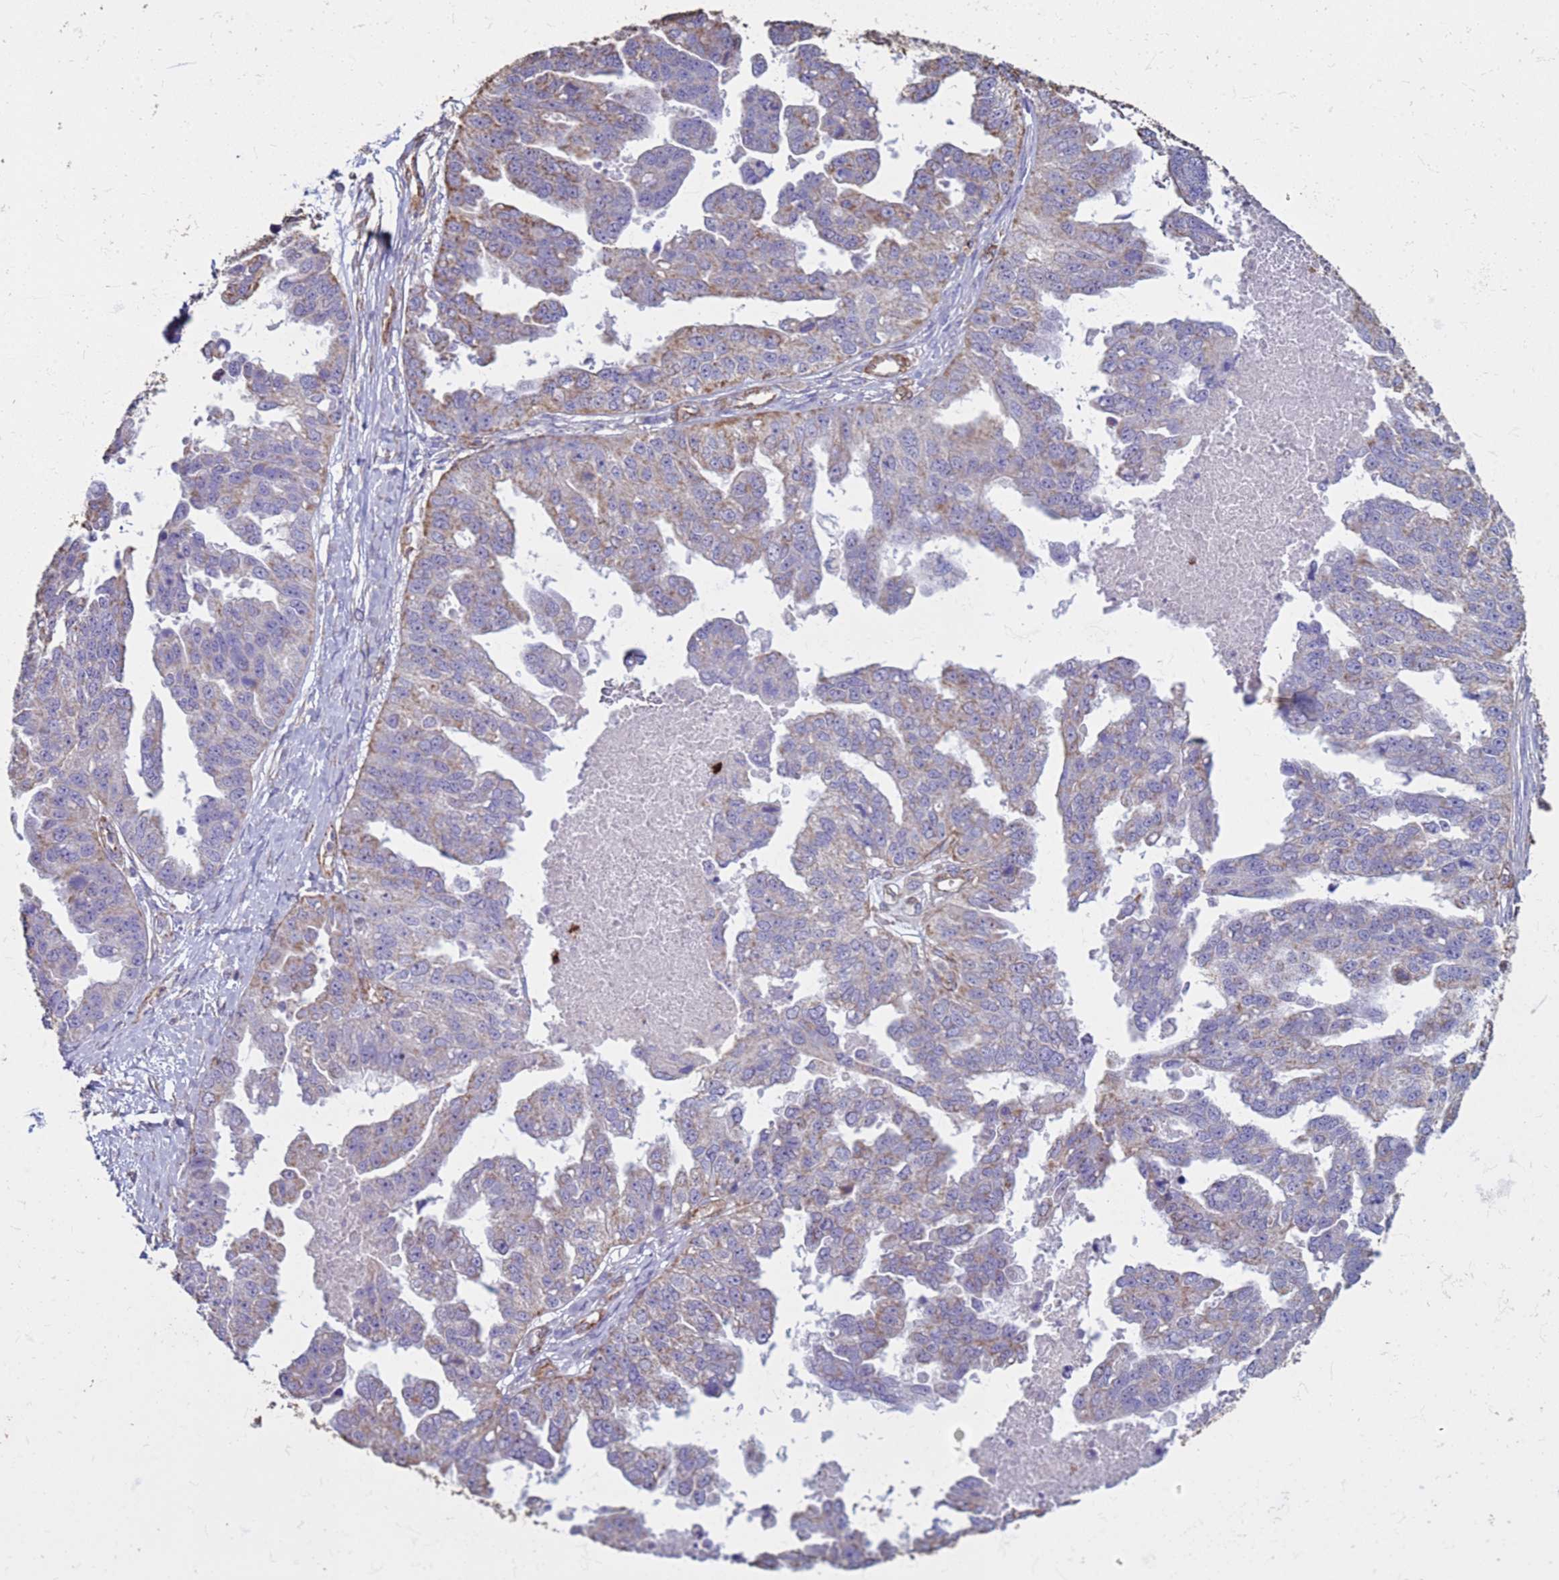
{"staining": {"intensity": "moderate", "quantity": "<25%", "location": "cytoplasmic/membranous"}, "tissue": "ovarian cancer", "cell_type": "Tumor cells", "image_type": "cancer", "snomed": [{"axis": "morphology", "description": "Cystadenocarcinoma, serous, NOS"}, {"axis": "topography", "description": "Ovary"}], "caption": "A high-resolution micrograph shows immunohistochemistry (IHC) staining of ovarian cancer (serous cystadenocarcinoma), which shows moderate cytoplasmic/membranous staining in approximately <25% of tumor cells.", "gene": "GASK1A", "patient": {"sex": "female", "age": 58}}